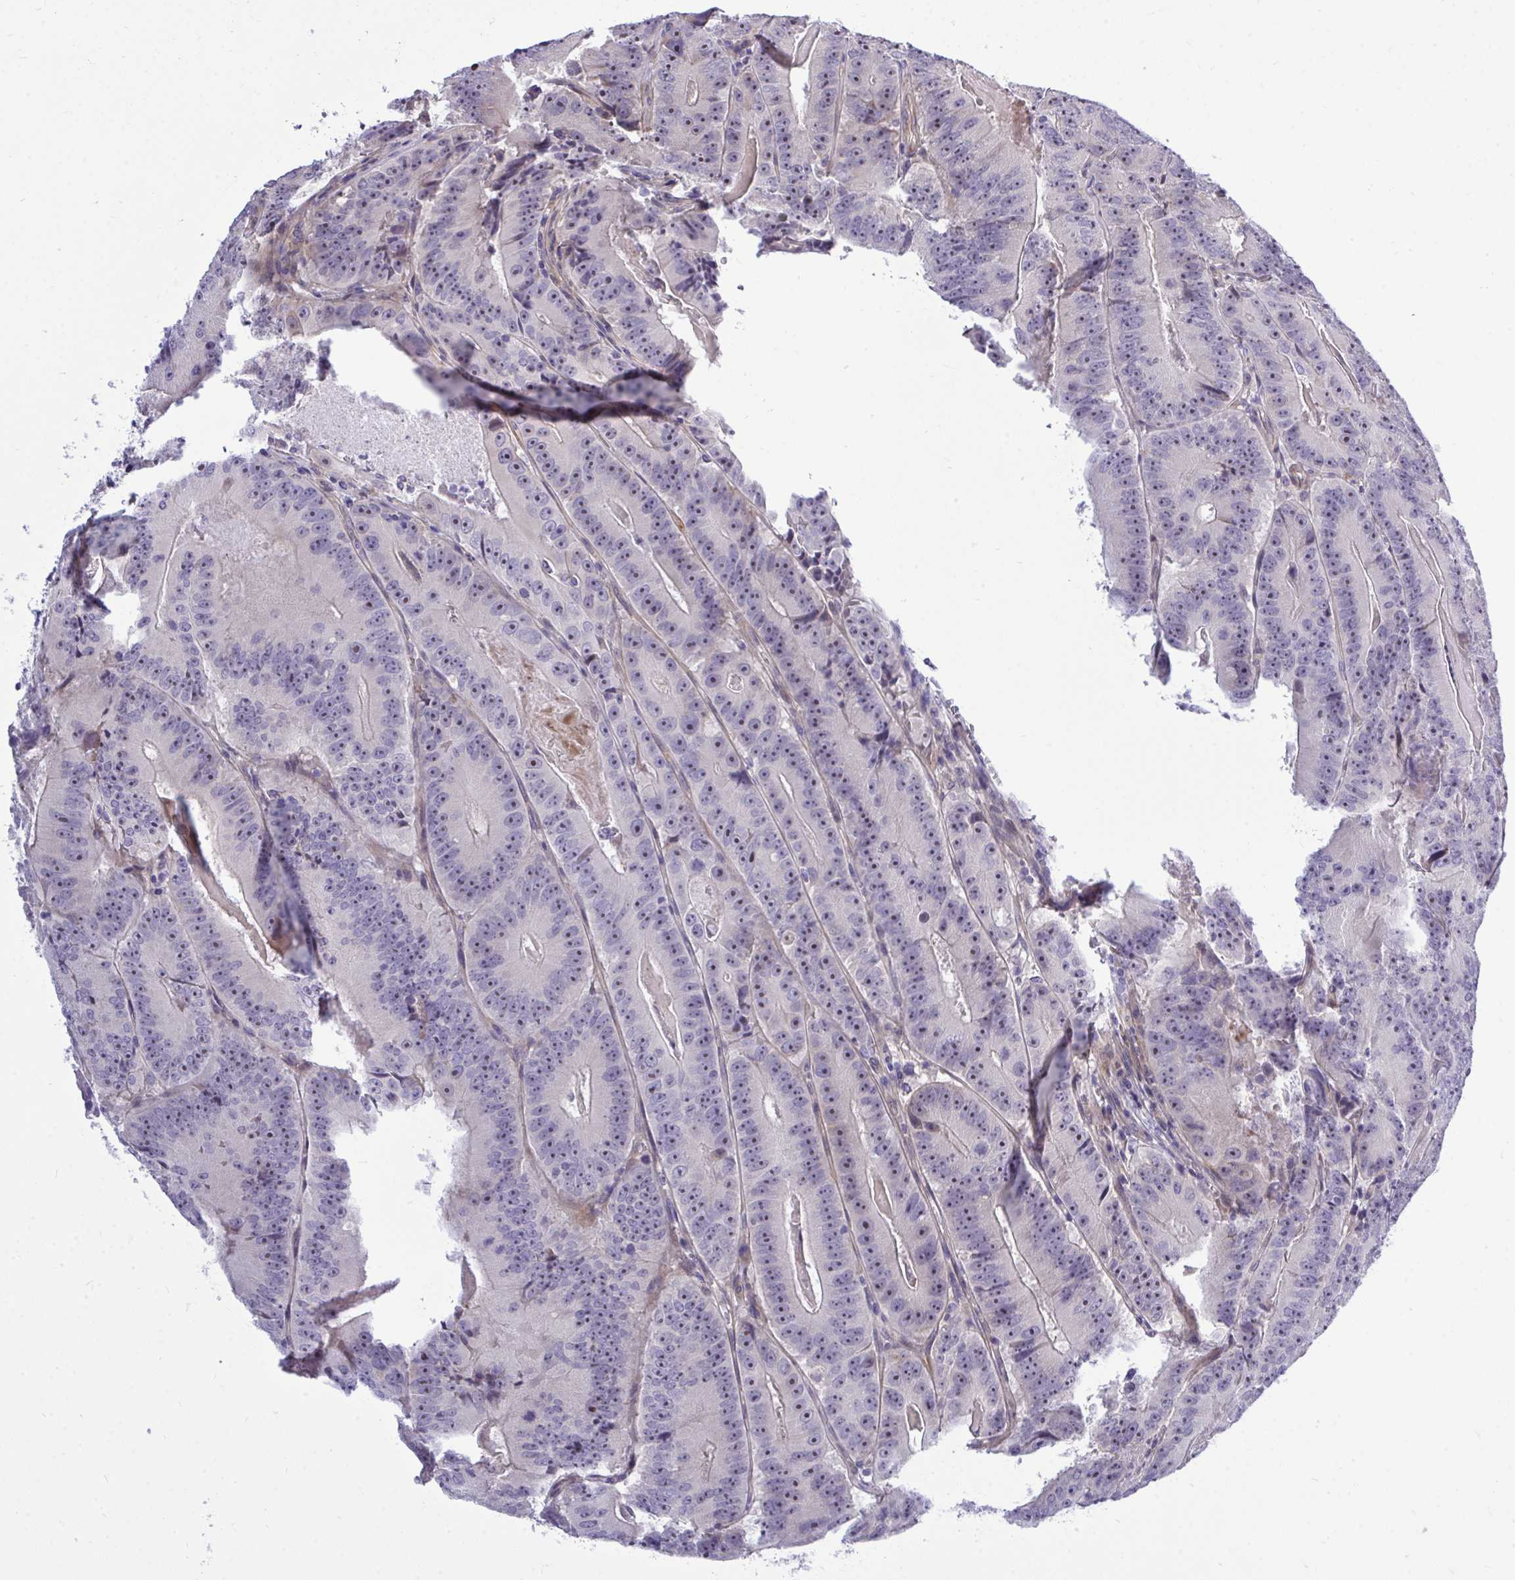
{"staining": {"intensity": "moderate", "quantity": "25%-75%", "location": "nuclear"}, "tissue": "colorectal cancer", "cell_type": "Tumor cells", "image_type": "cancer", "snomed": [{"axis": "morphology", "description": "Adenocarcinoma, NOS"}, {"axis": "topography", "description": "Colon"}], "caption": "Protein positivity by immunohistochemistry shows moderate nuclear staining in about 25%-75% of tumor cells in colorectal cancer (adenocarcinoma).", "gene": "HMBOX1", "patient": {"sex": "female", "age": 86}}